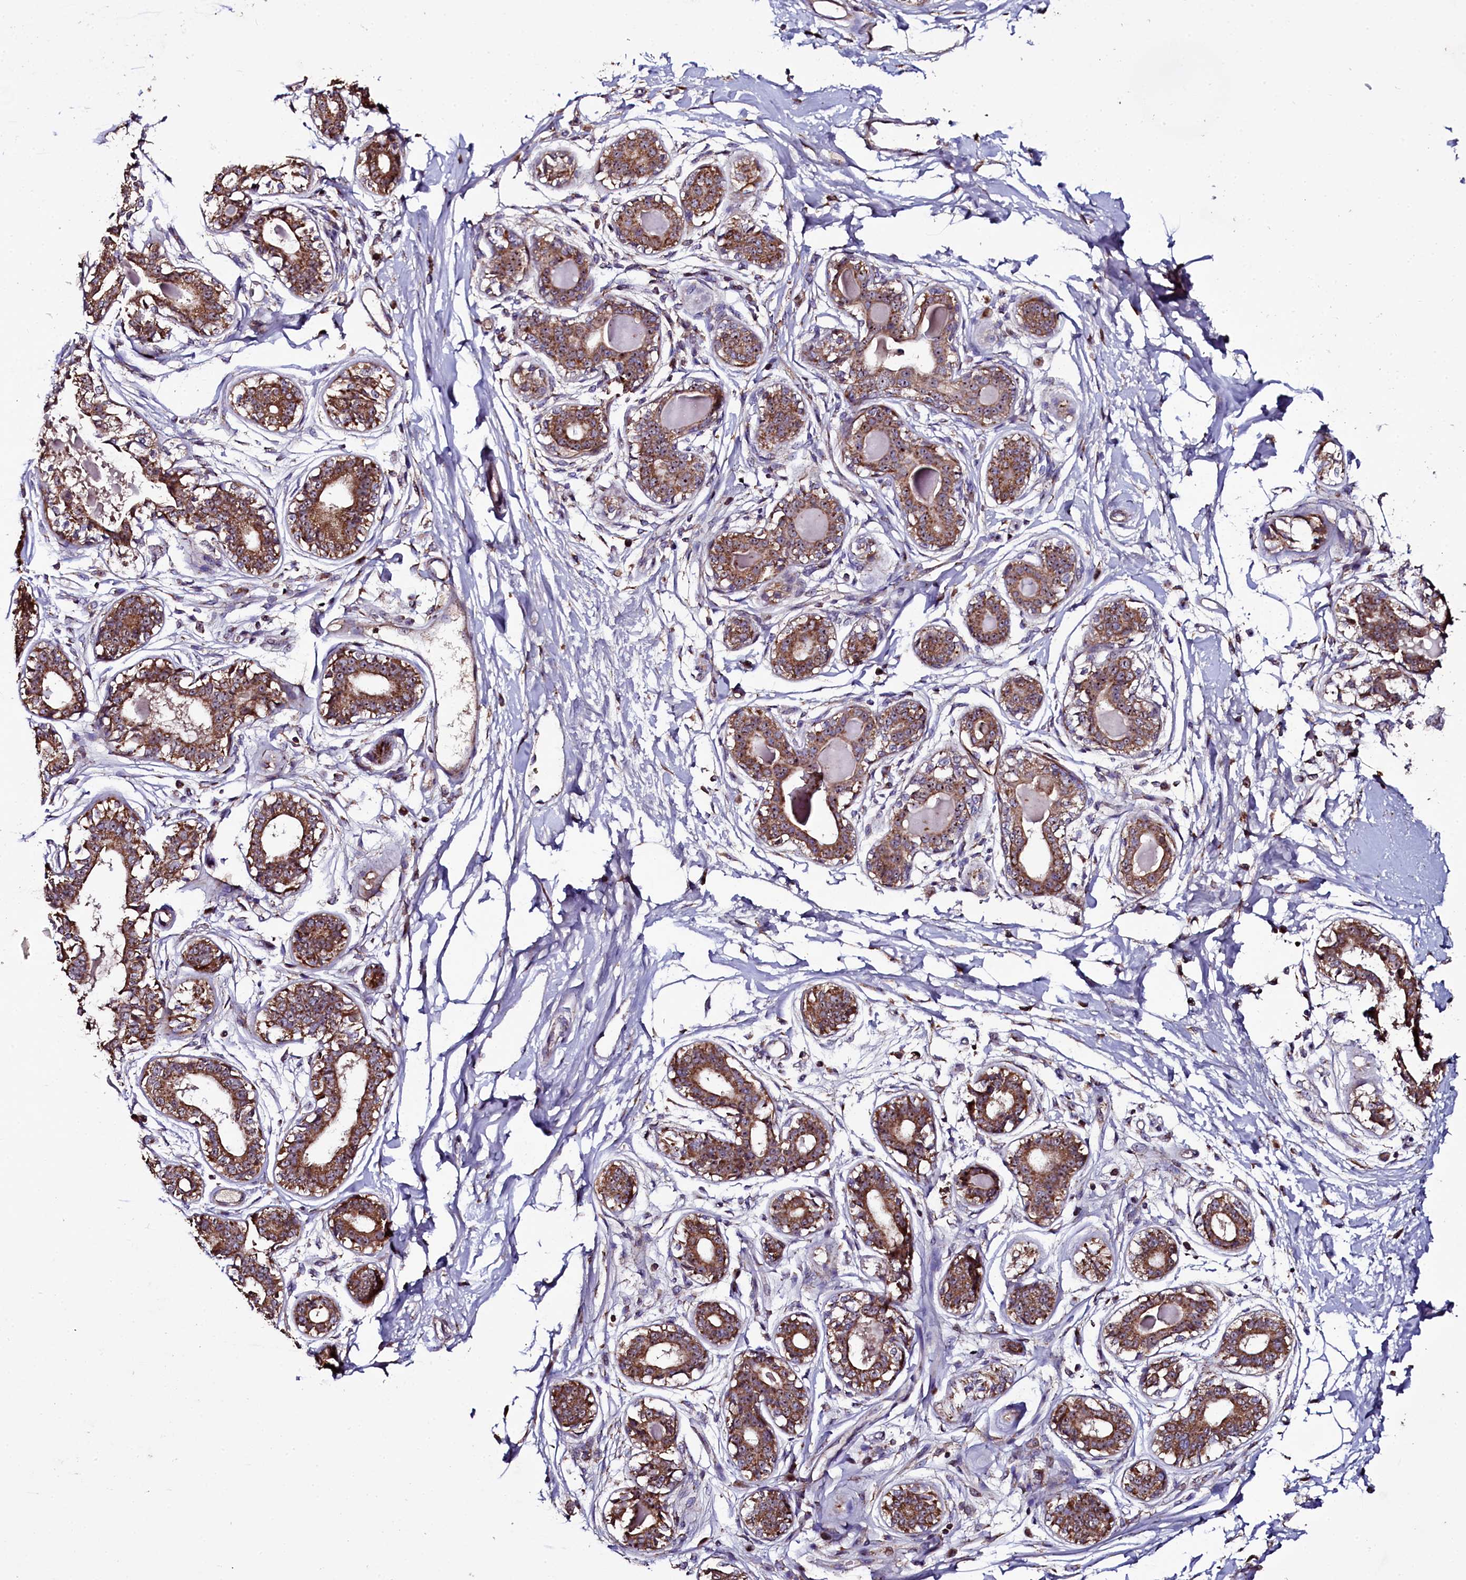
{"staining": {"intensity": "negative", "quantity": "none", "location": "none"}, "tissue": "breast", "cell_type": "Adipocytes", "image_type": "normal", "snomed": [{"axis": "morphology", "description": "Normal tissue, NOS"}, {"axis": "topography", "description": "Breast"}], "caption": "An IHC image of unremarkable breast is shown. There is no staining in adipocytes of breast. The staining was performed using DAB to visualize the protein expression in brown, while the nuclei were stained in blue with hematoxylin (Magnification: 20x).", "gene": "NAA80", "patient": {"sex": "female", "age": 45}}